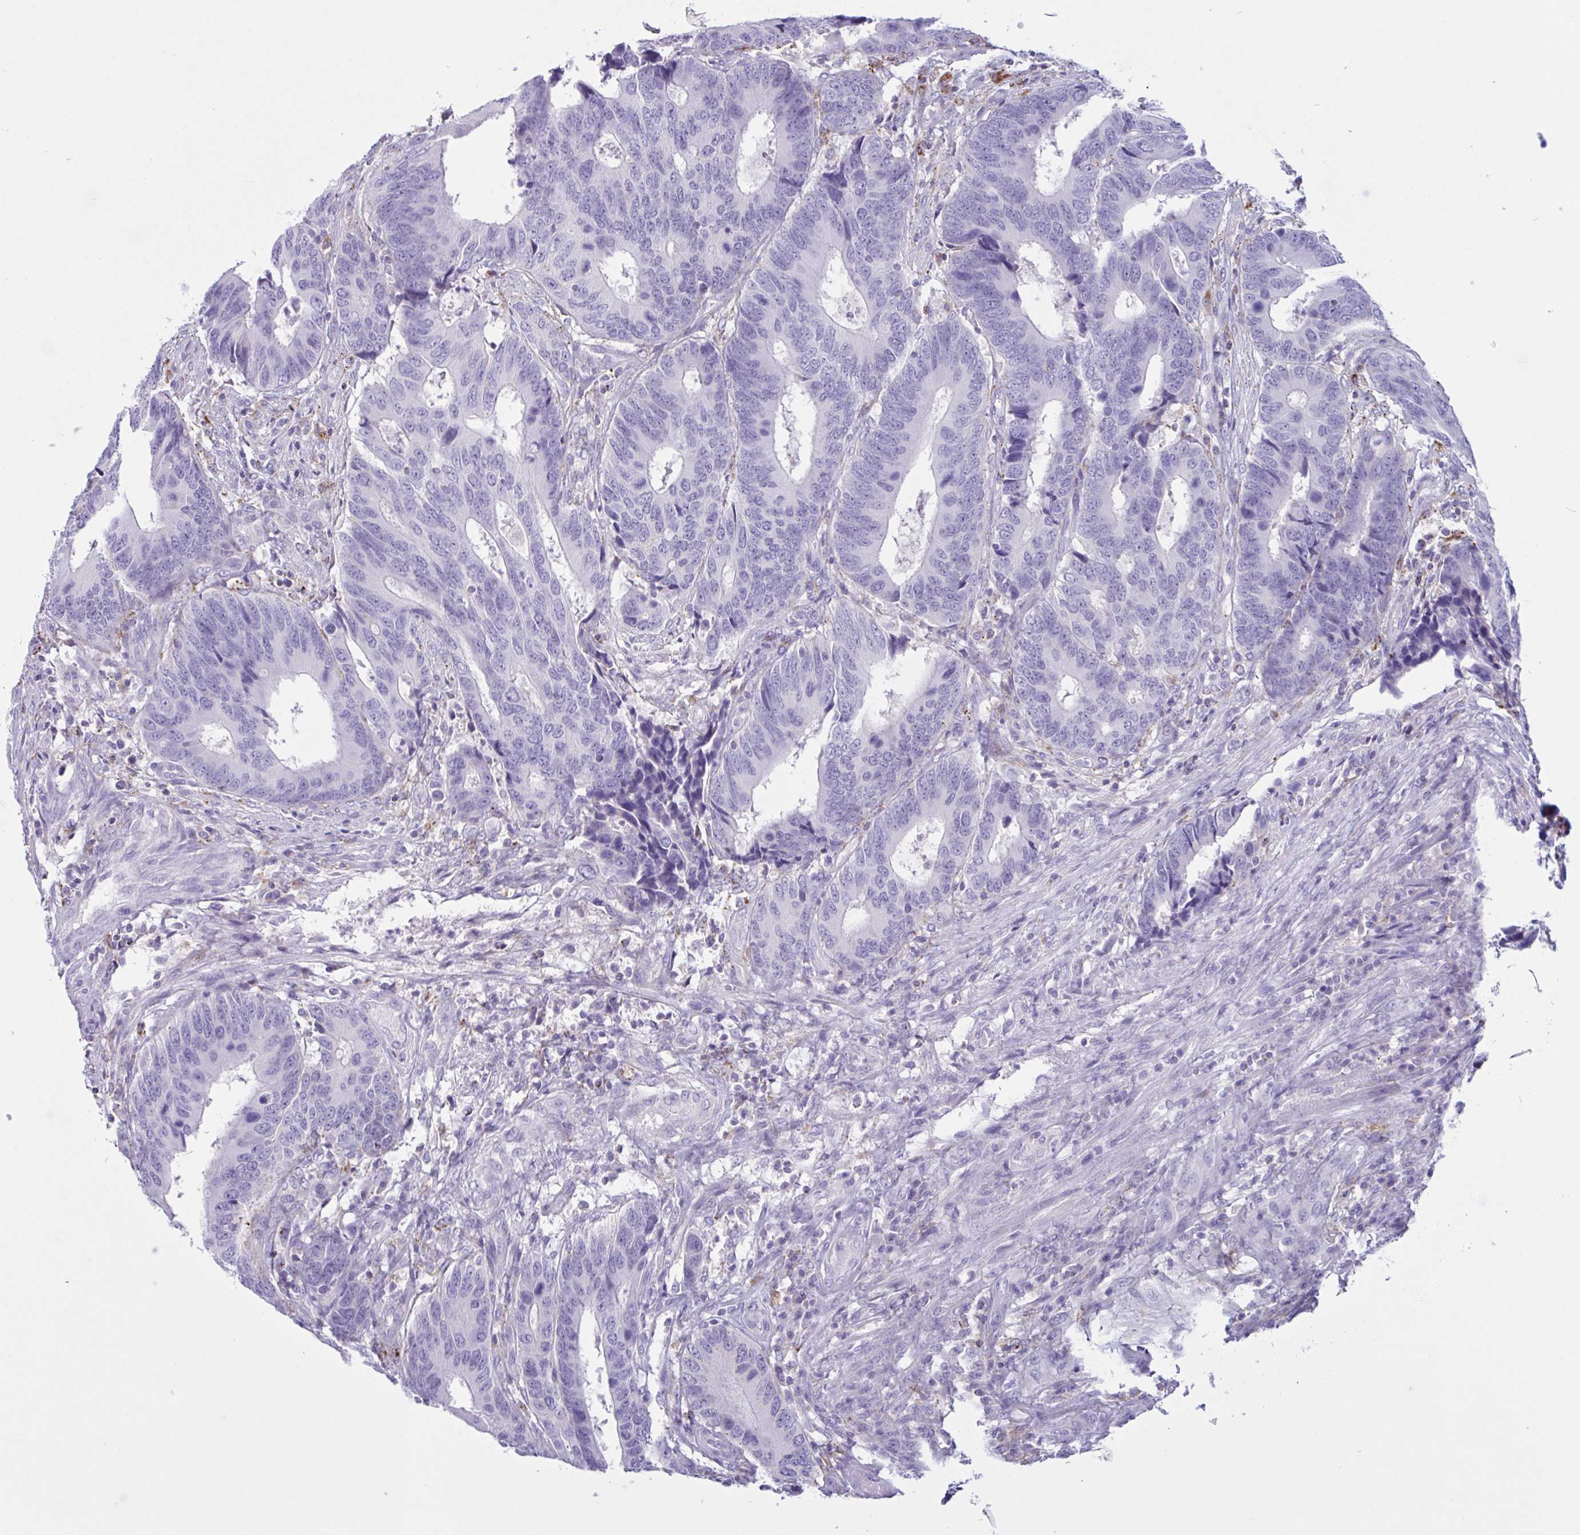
{"staining": {"intensity": "negative", "quantity": "none", "location": "none"}, "tissue": "colorectal cancer", "cell_type": "Tumor cells", "image_type": "cancer", "snomed": [{"axis": "morphology", "description": "Adenocarcinoma, NOS"}, {"axis": "topography", "description": "Colon"}], "caption": "Micrograph shows no significant protein expression in tumor cells of colorectal adenocarcinoma.", "gene": "XCL1", "patient": {"sex": "male", "age": 87}}